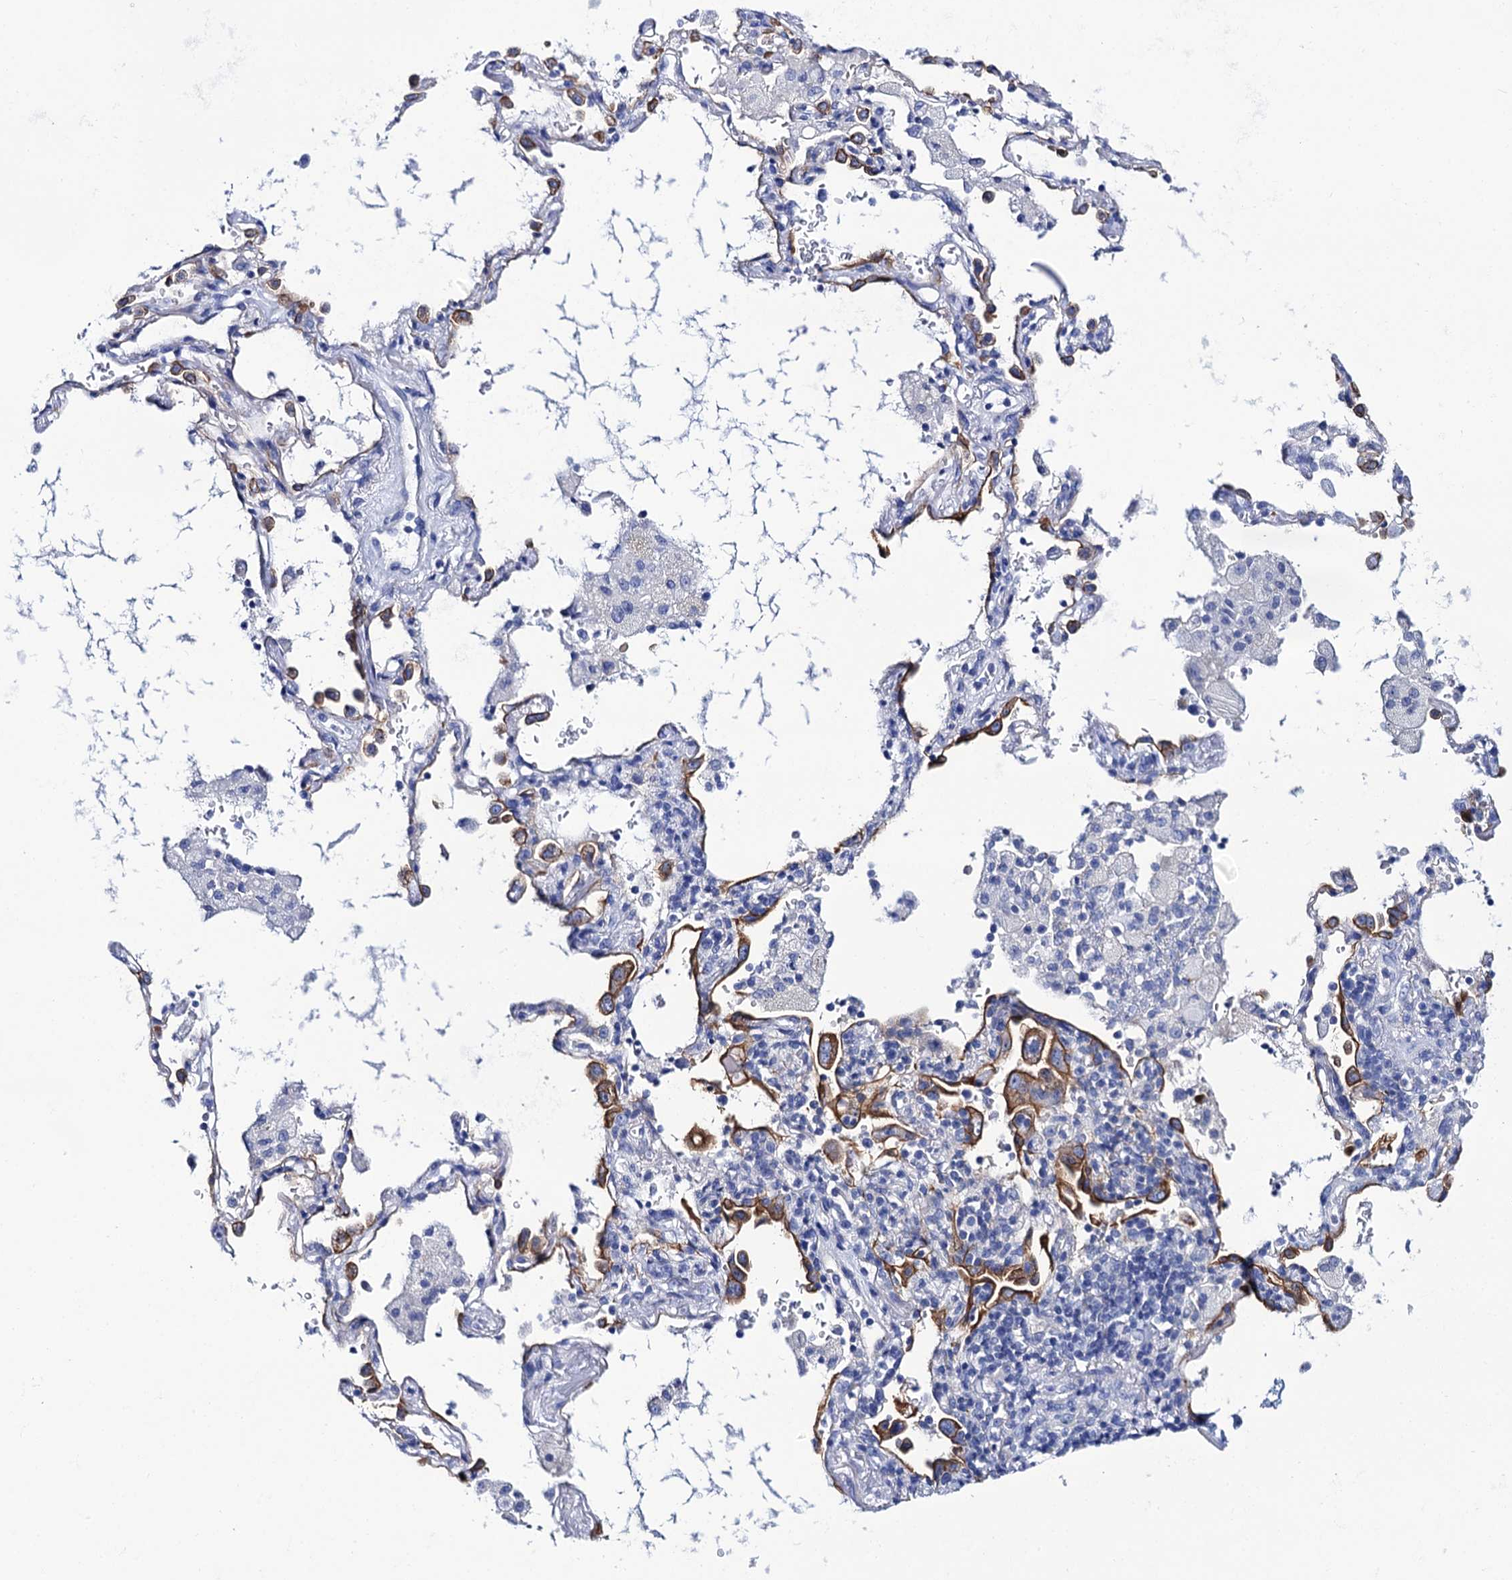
{"staining": {"intensity": "strong", "quantity": ">75%", "location": "cytoplasmic/membranous"}, "tissue": "lung cancer", "cell_type": "Tumor cells", "image_type": "cancer", "snomed": [{"axis": "morphology", "description": "Squamous cell carcinoma, NOS"}, {"axis": "topography", "description": "Lung"}], "caption": "This is a histology image of IHC staining of lung cancer (squamous cell carcinoma), which shows strong positivity in the cytoplasmic/membranous of tumor cells.", "gene": "RAB3IP", "patient": {"sex": "female", "age": 73}}